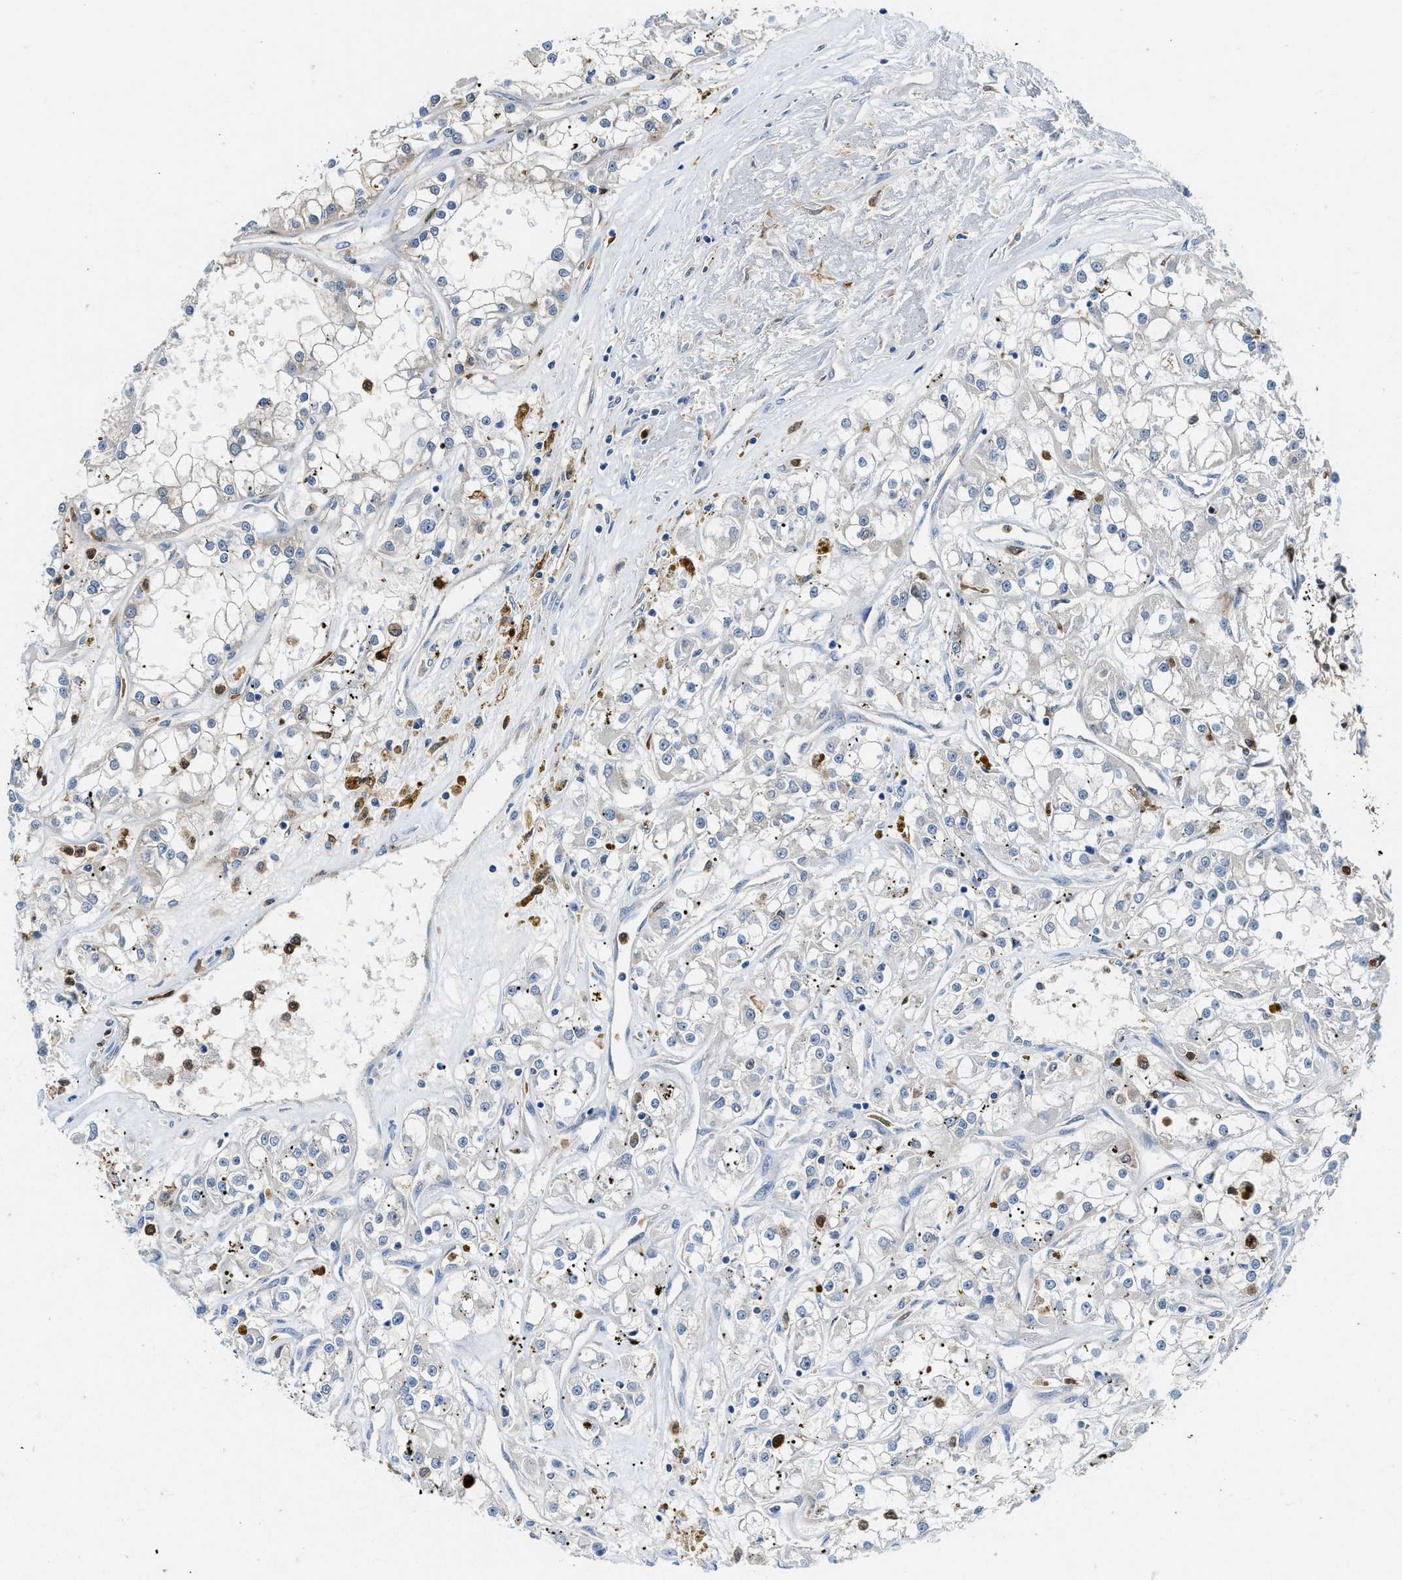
{"staining": {"intensity": "negative", "quantity": "none", "location": "none"}, "tissue": "renal cancer", "cell_type": "Tumor cells", "image_type": "cancer", "snomed": [{"axis": "morphology", "description": "Adenocarcinoma, NOS"}, {"axis": "topography", "description": "Kidney"}], "caption": "Immunohistochemistry (IHC) micrograph of neoplastic tissue: human adenocarcinoma (renal) stained with DAB exhibits no significant protein staining in tumor cells.", "gene": "LTA4H", "patient": {"sex": "female", "age": 52}}